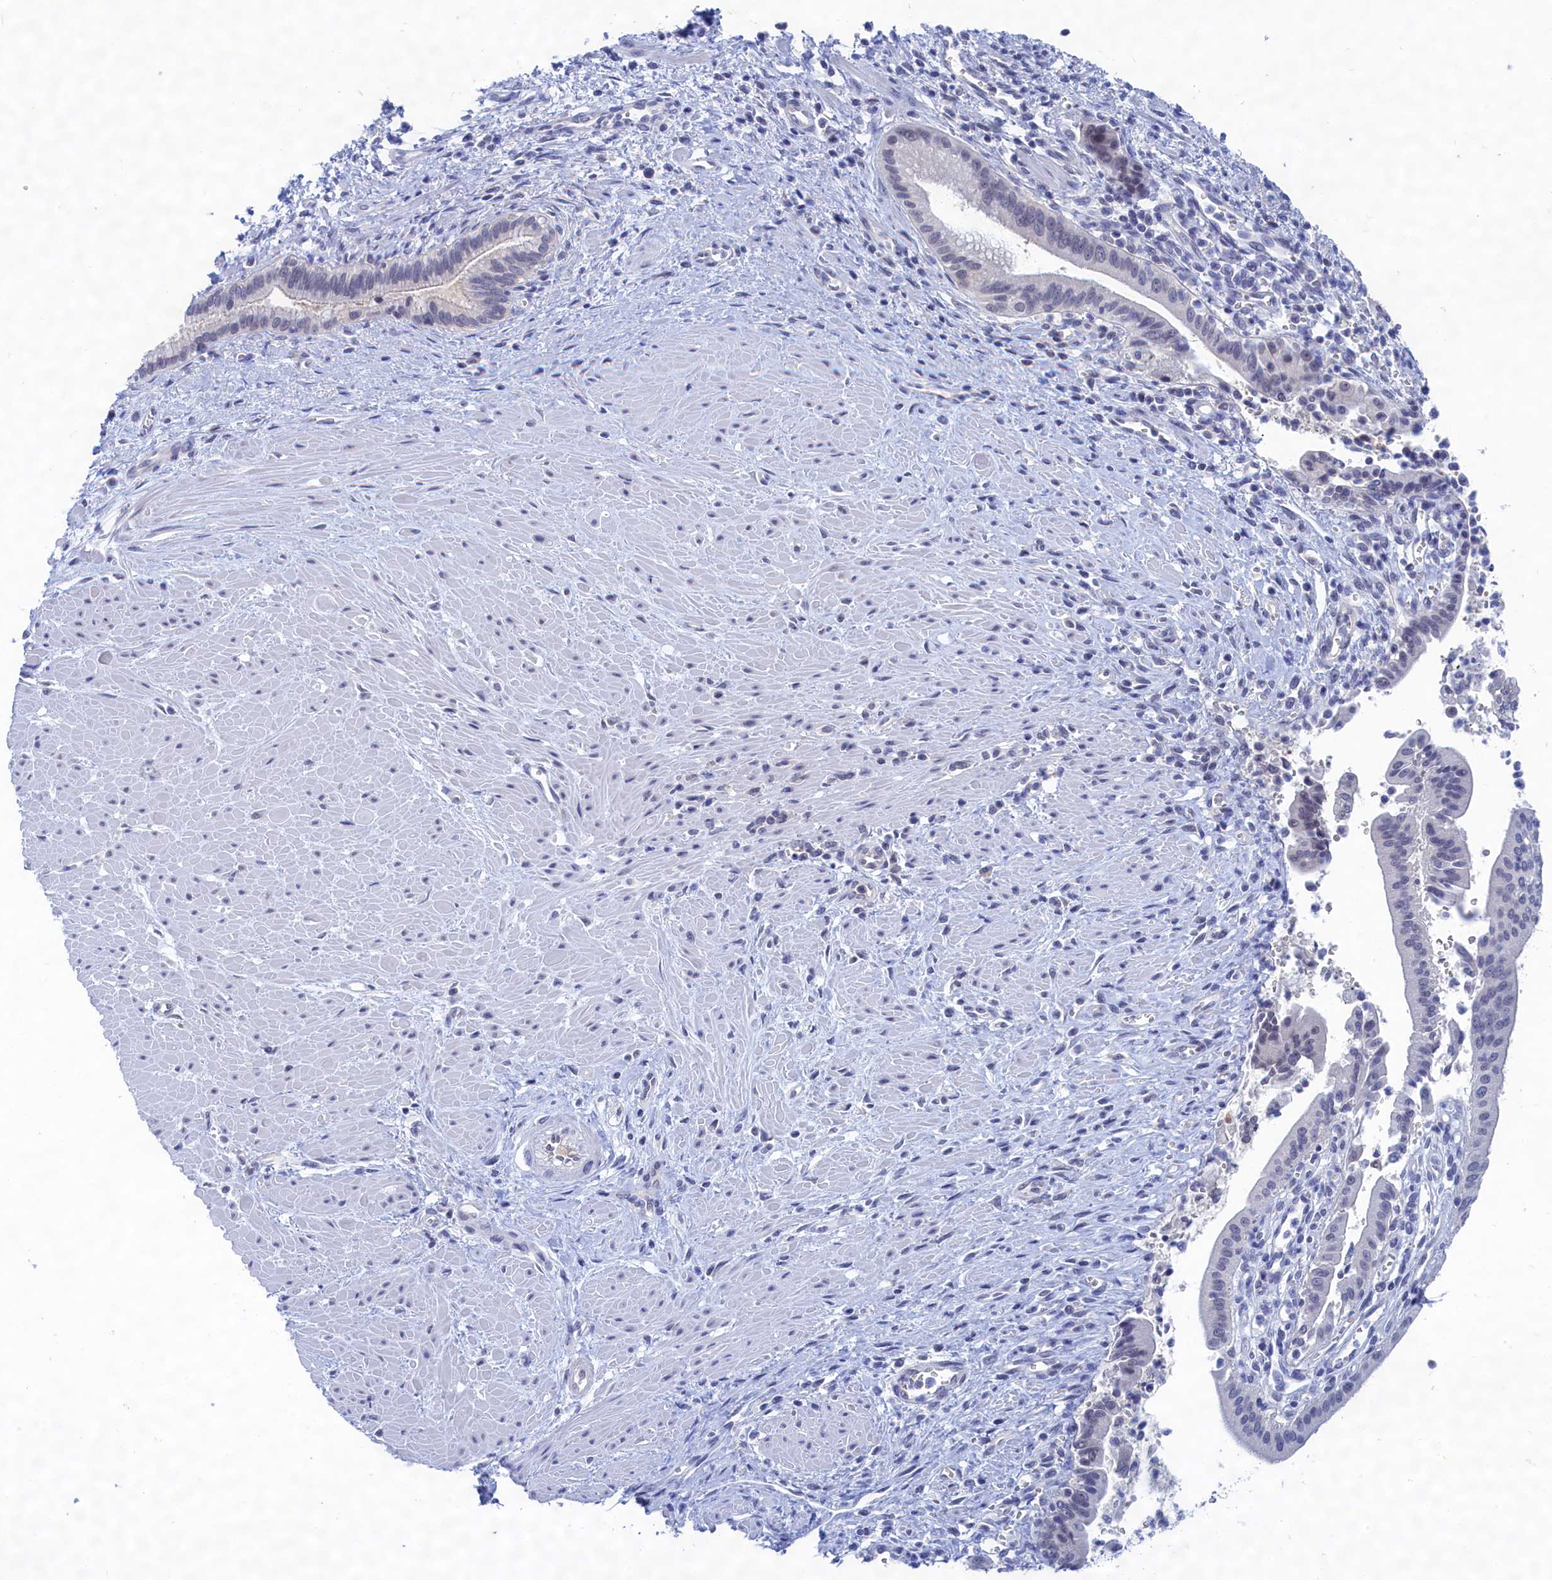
{"staining": {"intensity": "negative", "quantity": "none", "location": "none"}, "tissue": "pancreatic cancer", "cell_type": "Tumor cells", "image_type": "cancer", "snomed": [{"axis": "morphology", "description": "Adenocarcinoma, NOS"}, {"axis": "topography", "description": "Pancreas"}], "caption": "Histopathology image shows no significant protein positivity in tumor cells of pancreatic cancer (adenocarcinoma).", "gene": "PGP", "patient": {"sex": "male", "age": 78}}